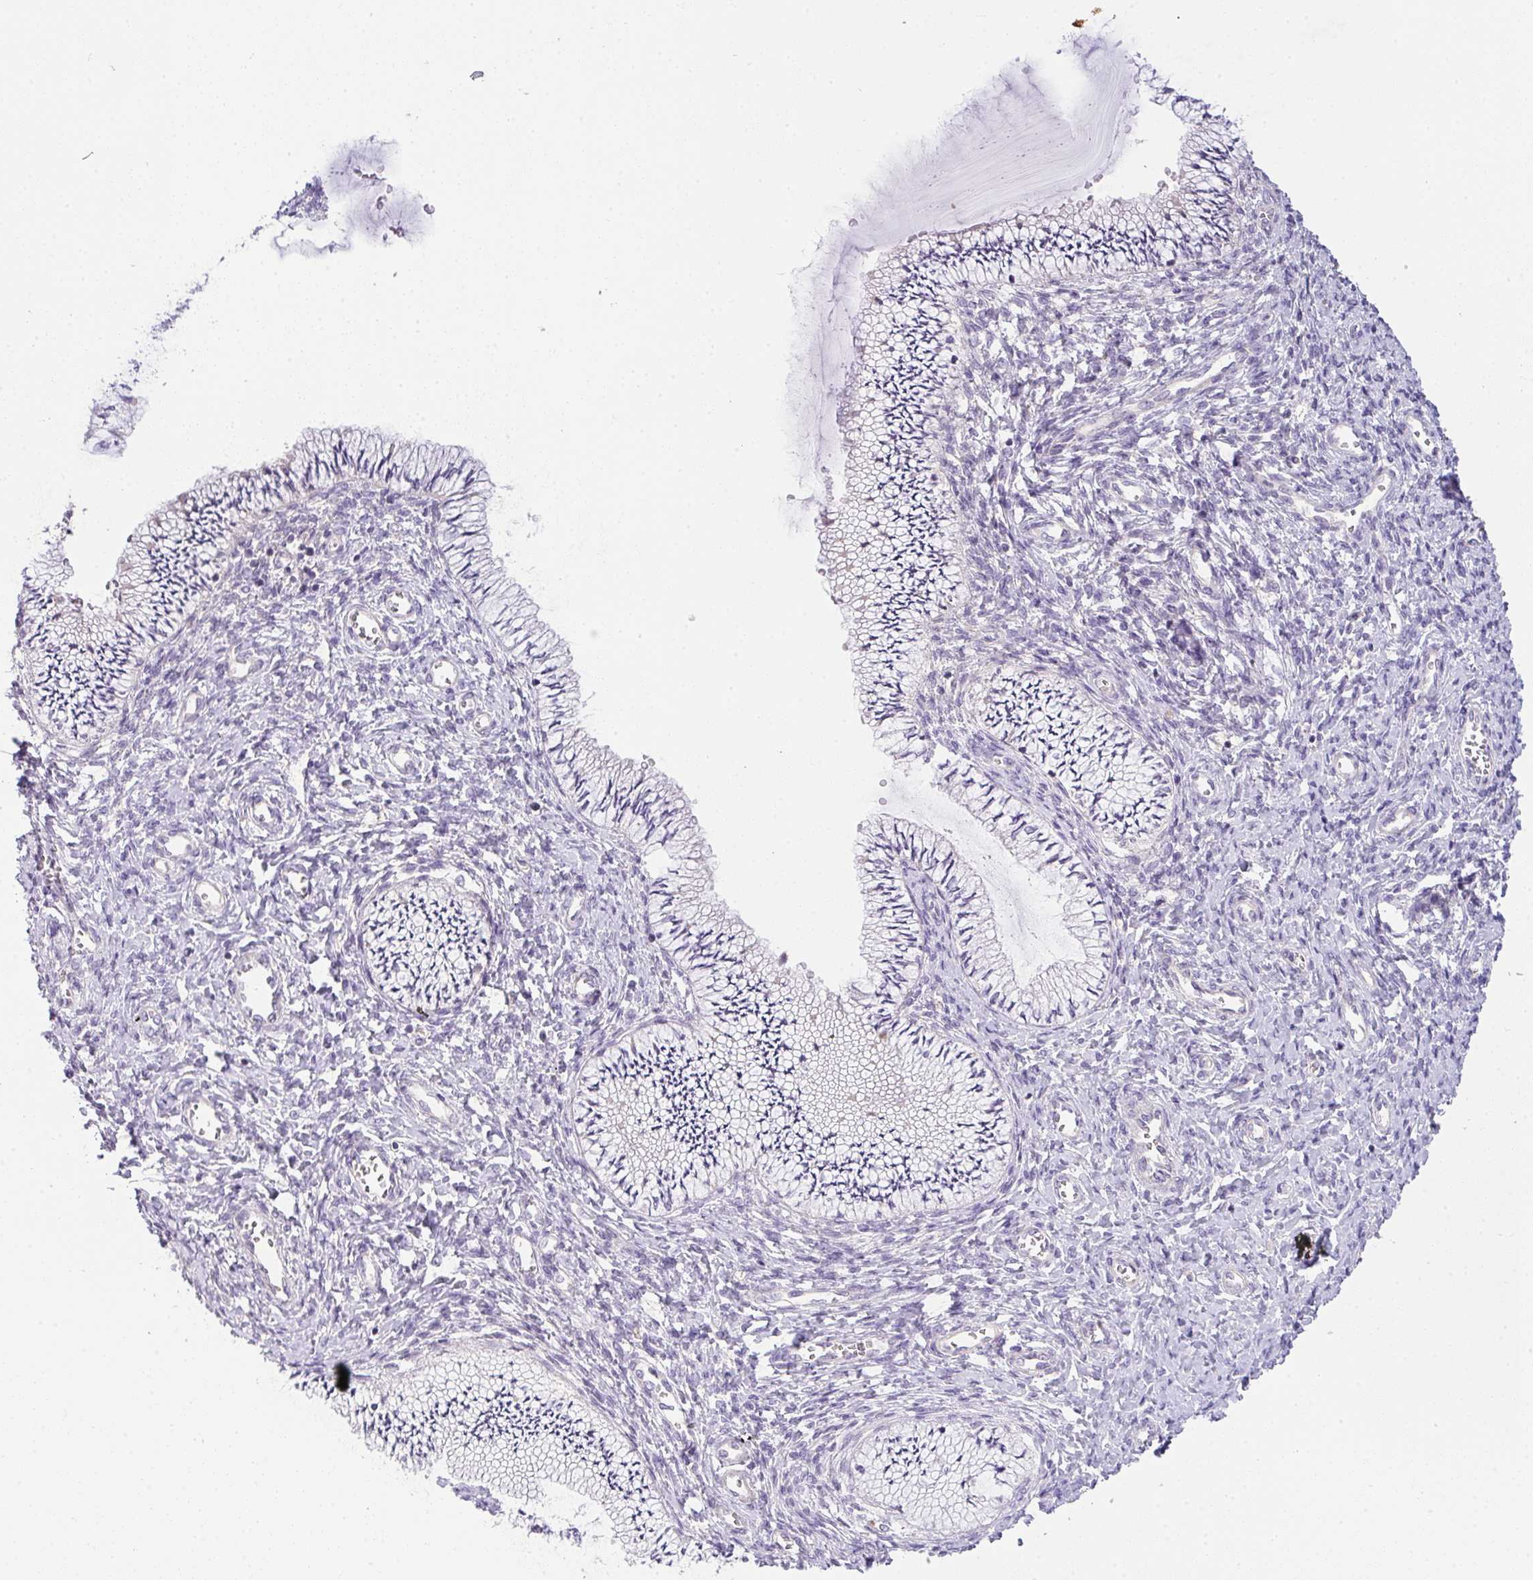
{"staining": {"intensity": "negative", "quantity": "none", "location": "none"}, "tissue": "cervix", "cell_type": "Glandular cells", "image_type": "normal", "snomed": [{"axis": "morphology", "description": "Normal tissue, NOS"}, {"axis": "topography", "description": "Cervix"}], "caption": "Micrograph shows no protein staining in glandular cells of unremarkable cervix.", "gene": "FILIP1", "patient": {"sex": "female", "age": 24}}